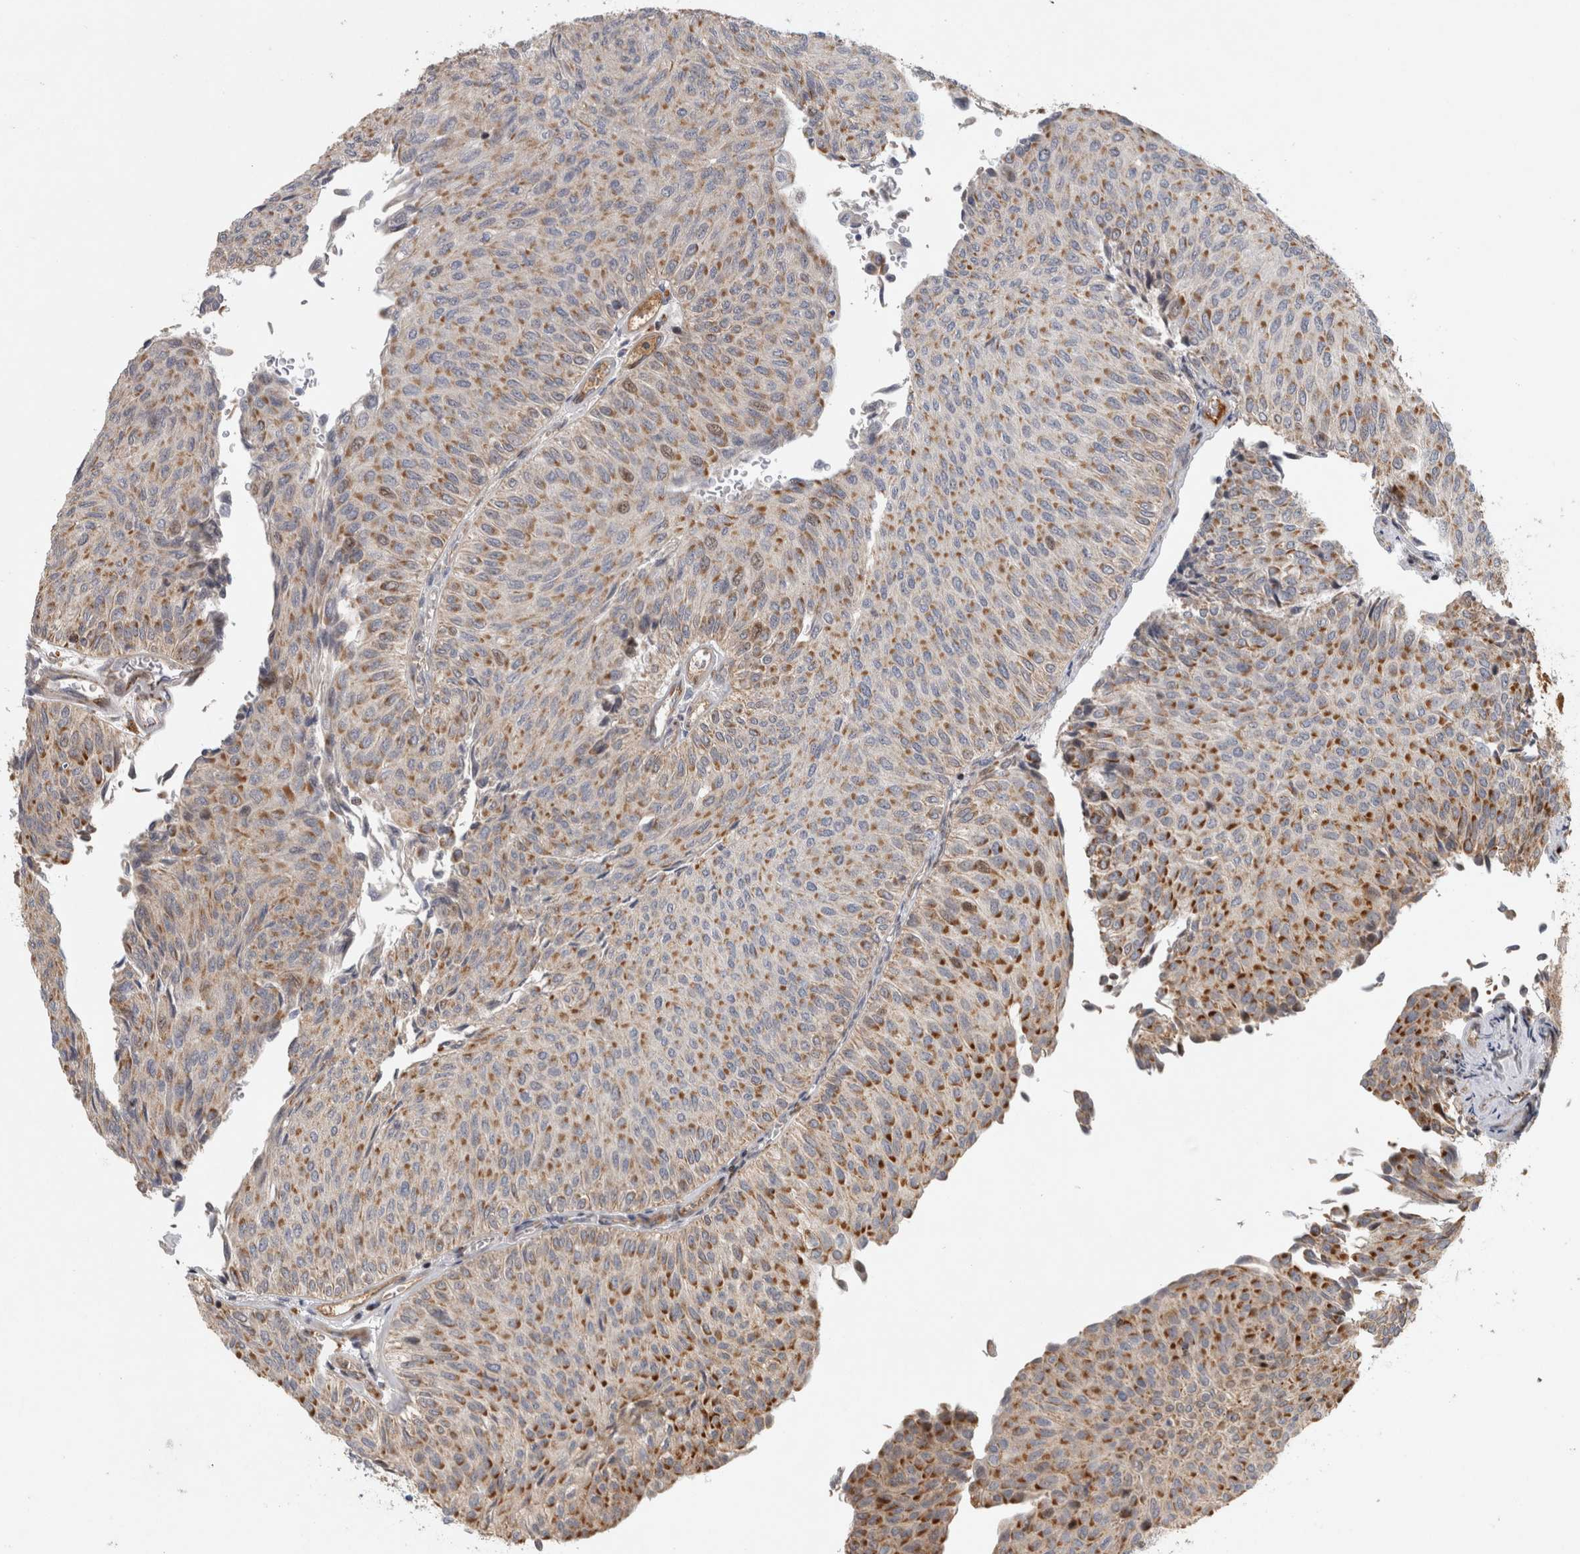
{"staining": {"intensity": "moderate", "quantity": ">75%", "location": "cytoplasmic/membranous"}, "tissue": "urothelial cancer", "cell_type": "Tumor cells", "image_type": "cancer", "snomed": [{"axis": "morphology", "description": "Urothelial carcinoma, Low grade"}, {"axis": "topography", "description": "Urinary bladder"}], "caption": "Tumor cells show medium levels of moderate cytoplasmic/membranous expression in approximately >75% of cells in human urothelial carcinoma (low-grade).", "gene": "RBM48", "patient": {"sex": "male", "age": 78}}